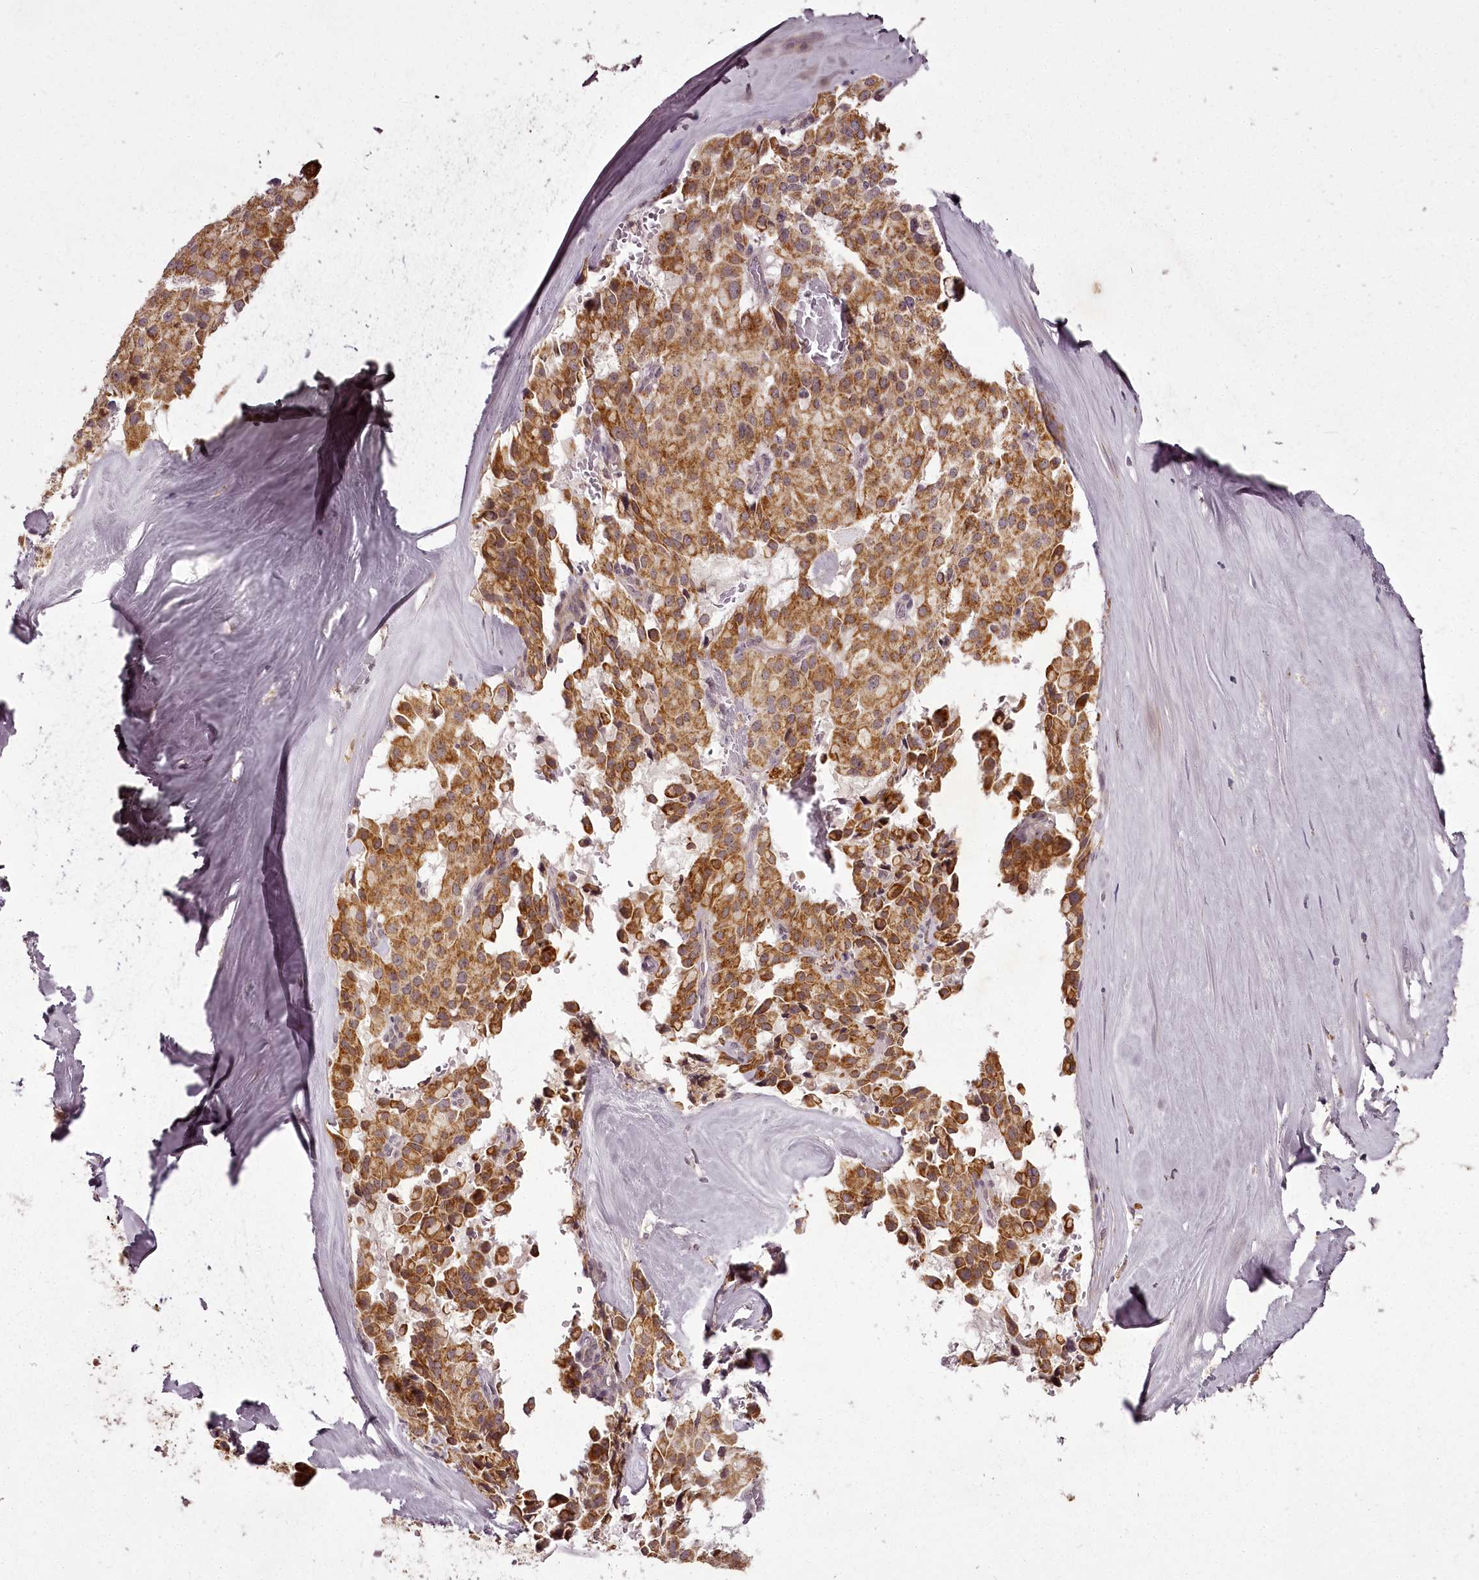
{"staining": {"intensity": "moderate", "quantity": ">75%", "location": "cytoplasmic/membranous"}, "tissue": "pancreatic cancer", "cell_type": "Tumor cells", "image_type": "cancer", "snomed": [{"axis": "morphology", "description": "Adenocarcinoma, NOS"}, {"axis": "topography", "description": "Pancreas"}], "caption": "Adenocarcinoma (pancreatic) stained for a protein (brown) demonstrates moderate cytoplasmic/membranous positive expression in about >75% of tumor cells.", "gene": "CHCHD2", "patient": {"sex": "male", "age": 65}}